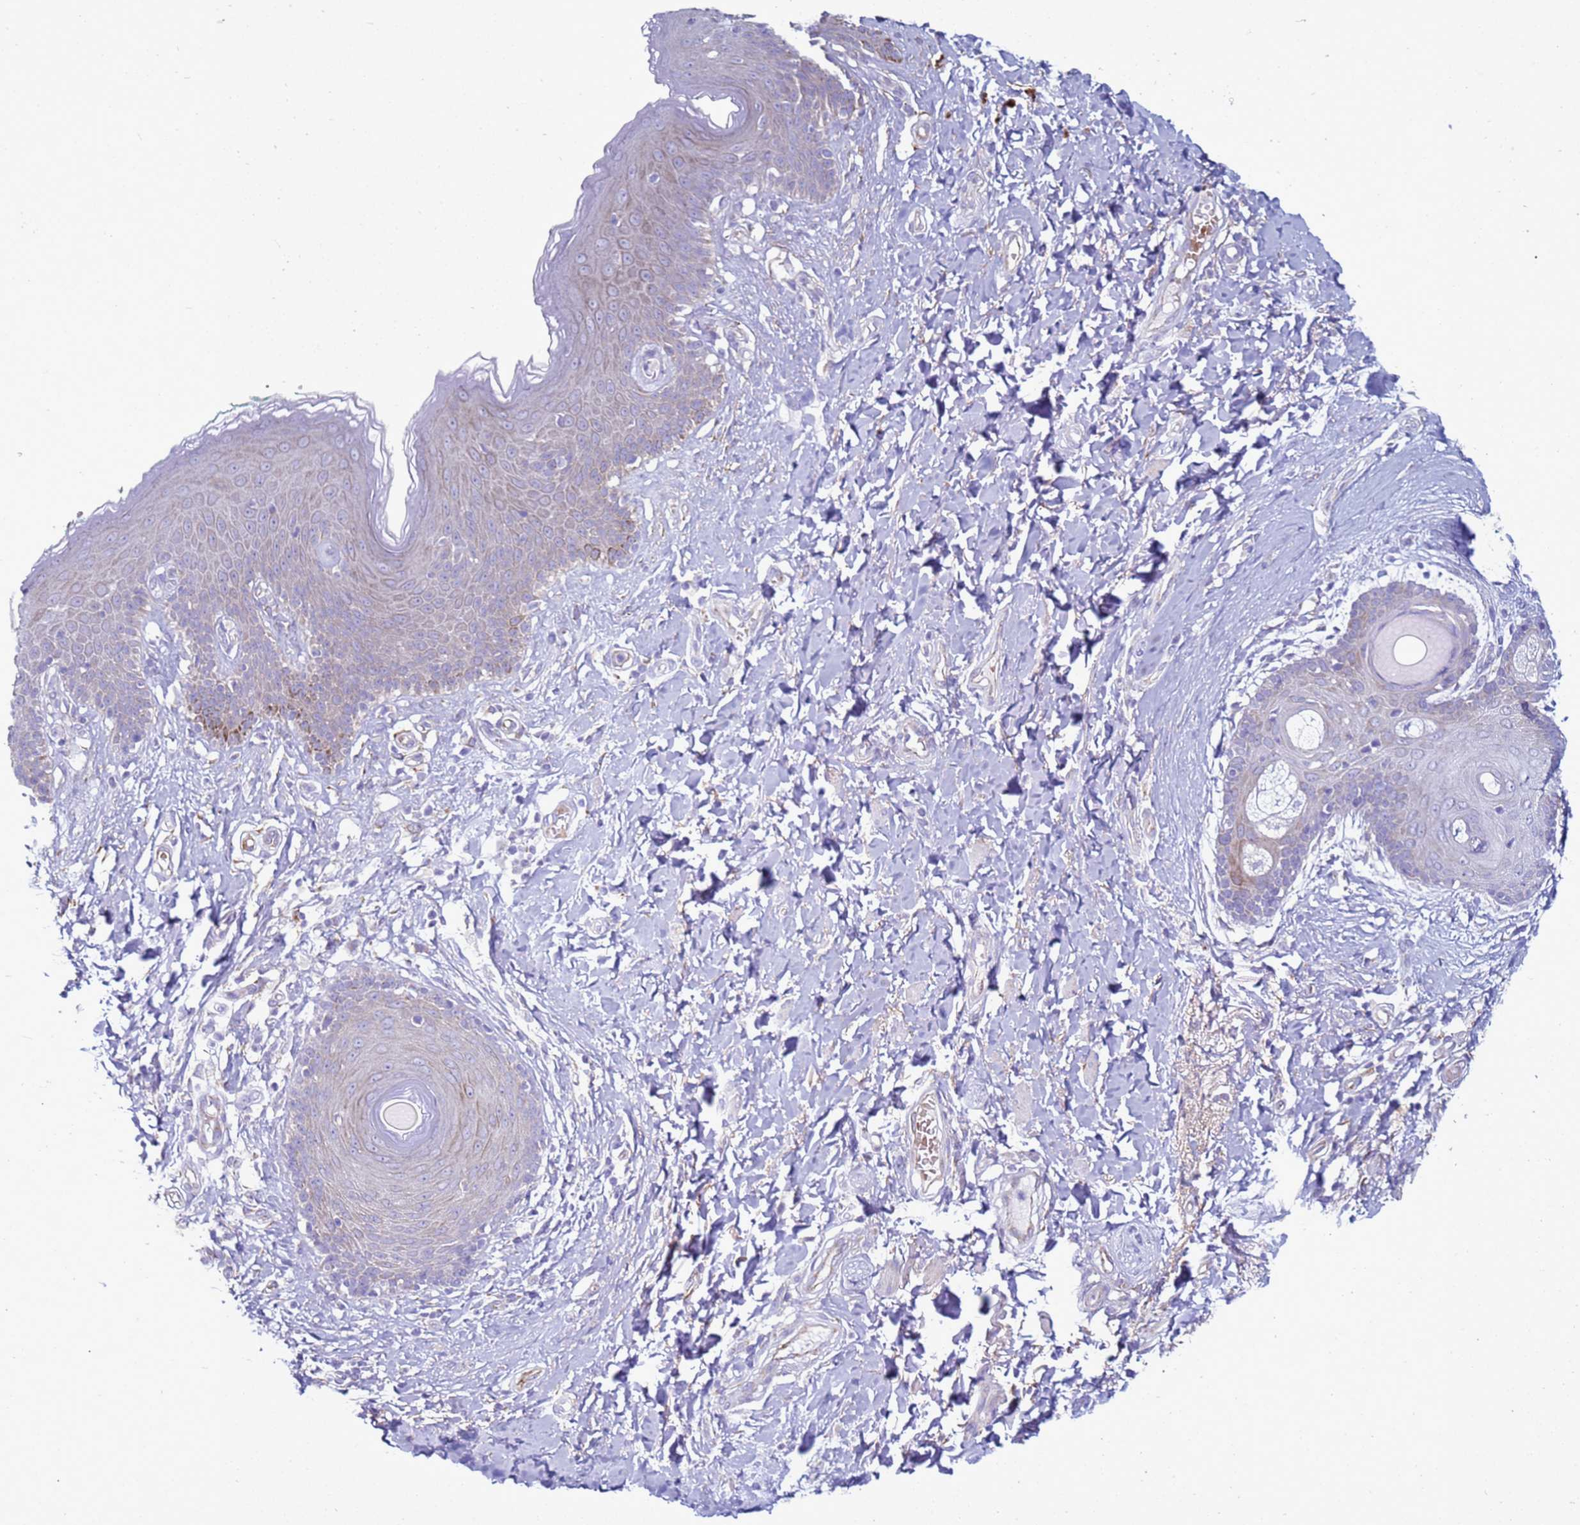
{"staining": {"intensity": "moderate", "quantity": "25%-75%", "location": "cytoplasmic/membranous"}, "tissue": "skin", "cell_type": "Epidermal cells", "image_type": "normal", "snomed": [{"axis": "morphology", "description": "Normal tissue, NOS"}, {"axis": "topography", "description": "Vulva"}], "caption": "Protein expression analysis of normal human skin reveals moderate cytoplasmic/membranous staining in about 25%-75% of epidermal cells.", "gene": "ABHD17B", "patient": {"sex": "female", "age": 66}}